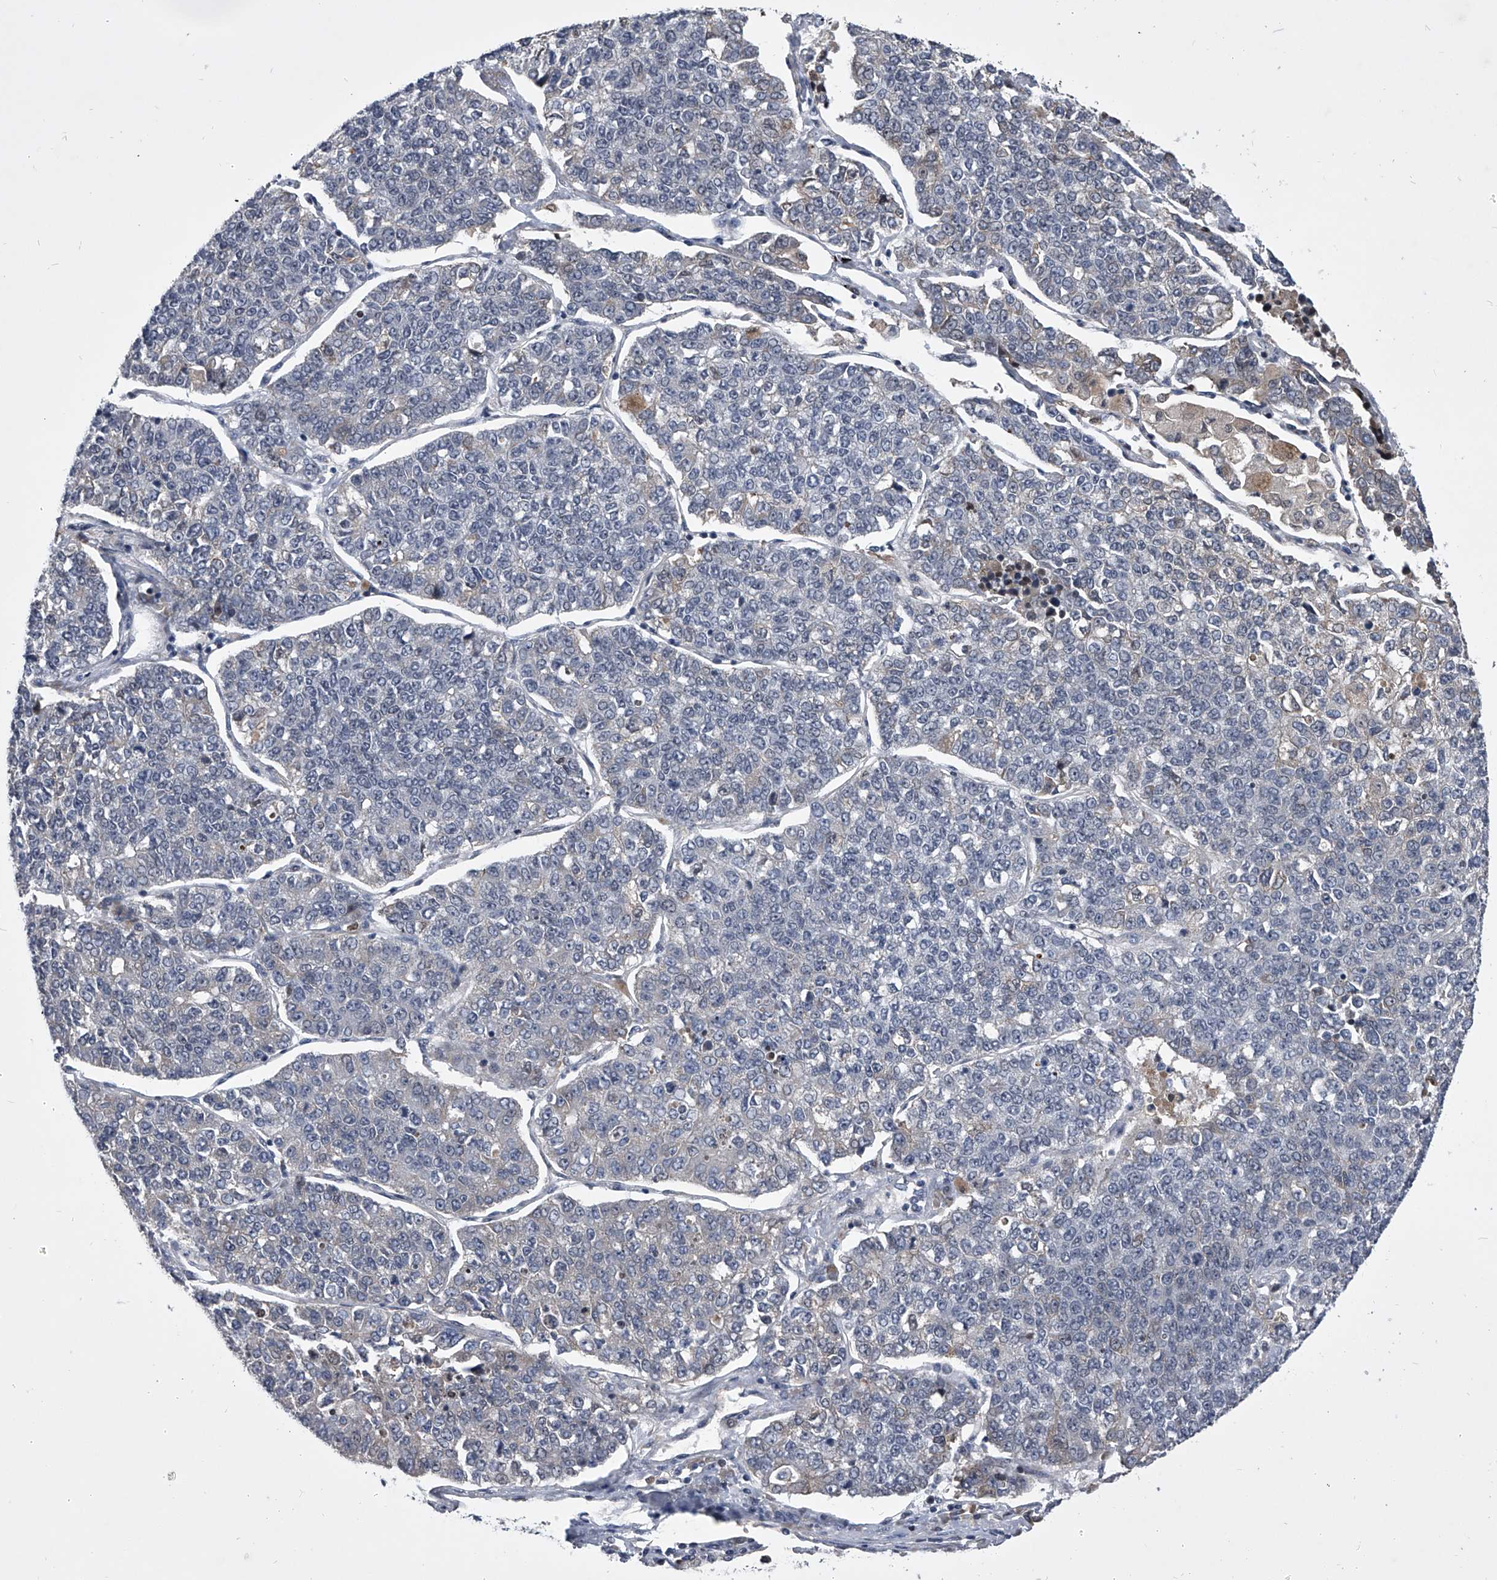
{"staining": {"intensity": "negative", "quantity": "none", "location": "none"}, "tissue": "lung cancer", "cell_type": "Tumor cells", "image_type": "cancer", "snomed": [{"axis": "morphology", "description": "Adenocarcinoma, NOS"}, {"axis": "topography", "description": "Lung"}], "caption": "An immunohistochemistry (IHC) photomicrograph of lung cancer is shown. There is no staining in tumor cells of lung cancer.", "gene": "ZNF76", "patient": {"sex": "male", "age": 49}}